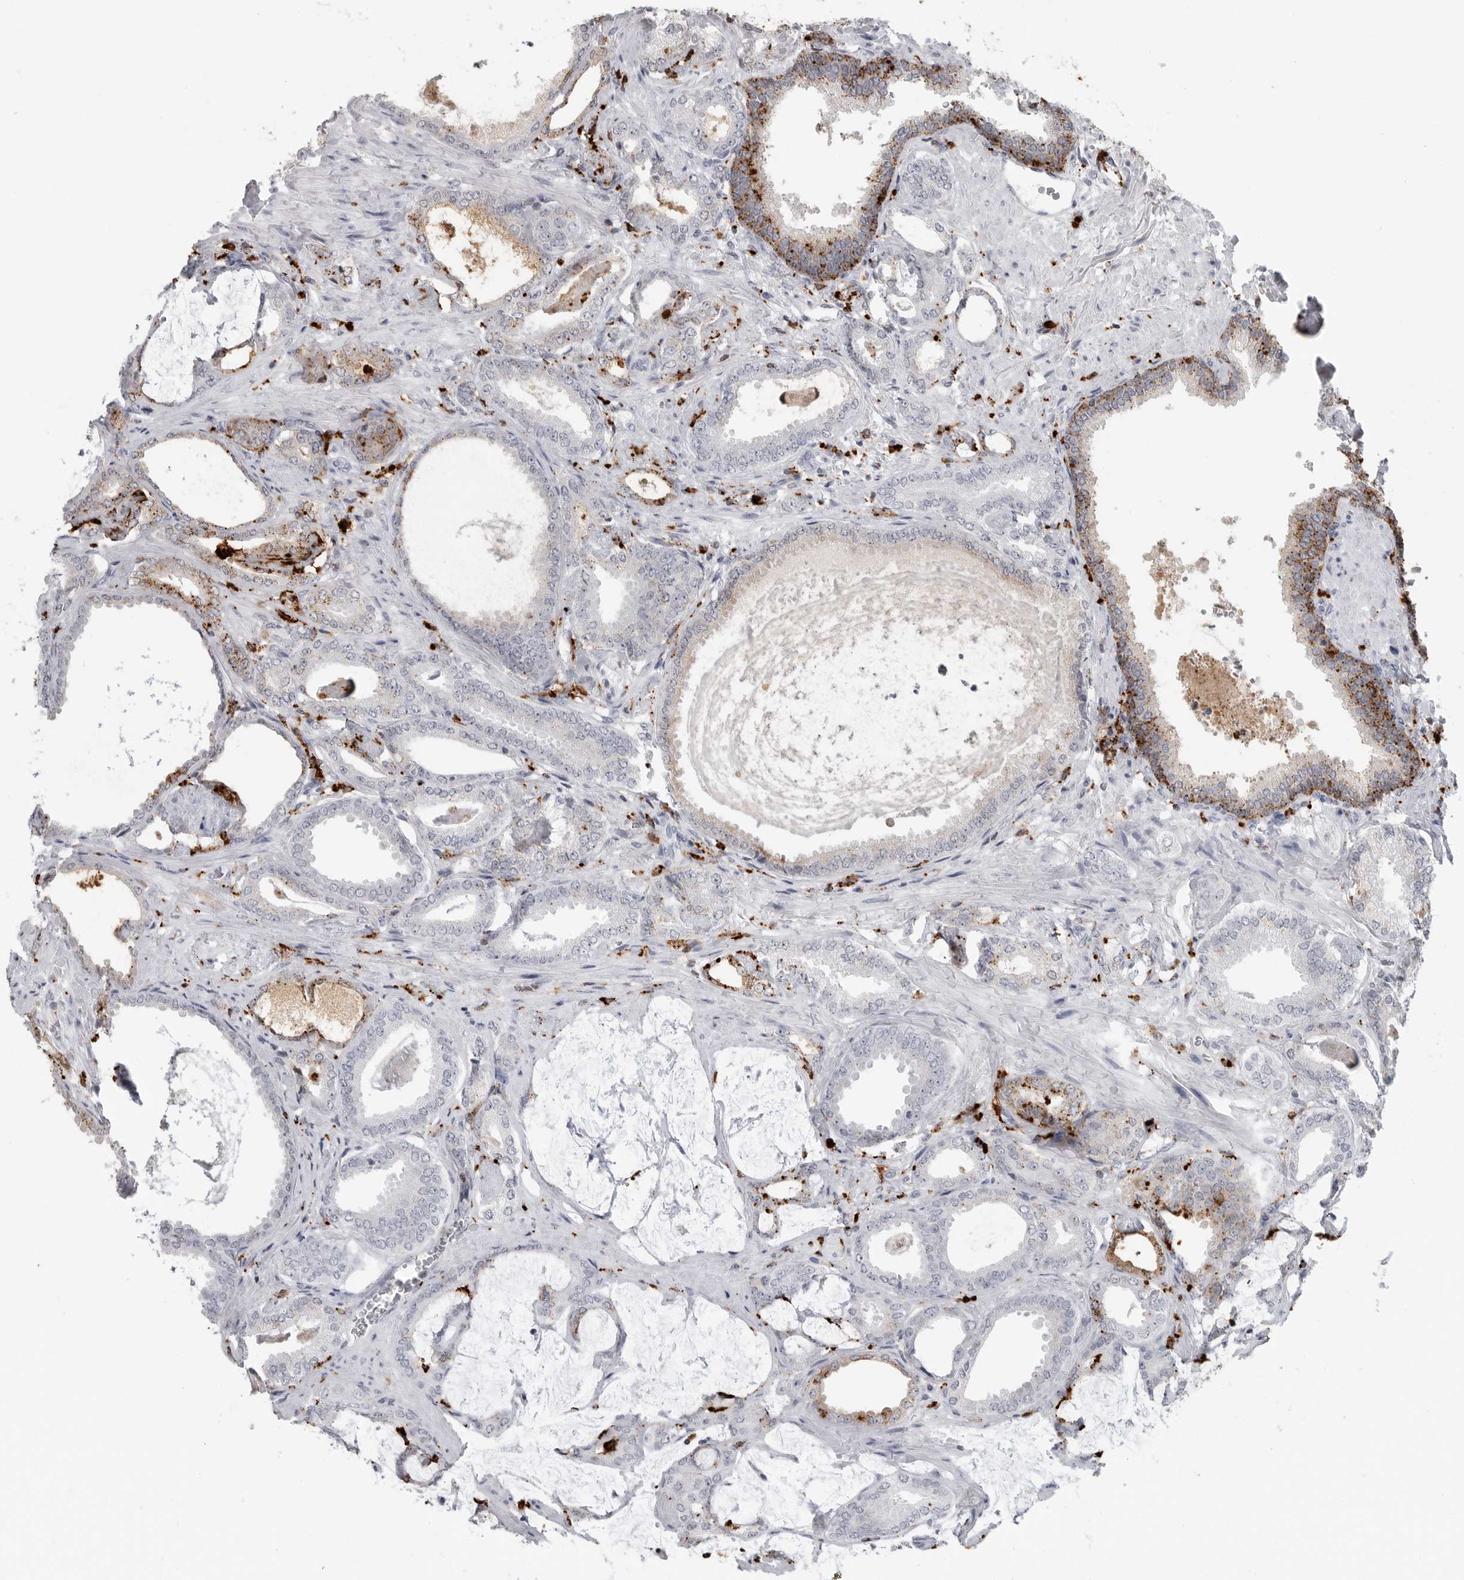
{"staining": {"intensity": "moderate", "quantity": "<25%", "location": "cytoplasmic/membranous"}, "tissue": "prostate cancer", "cell_type": "Tumor cells", "image_type": "cancer", "snomed": [{"axis": "morphology", "description": "Adenocarcinoma, Low grade"}, {"axis": "topography", "description": "Prostate"}], "caption": "Immunohistochemistry (IHC) histopathology image of prostate cancer stained for a protein (brown), which demonstrates low levels of moderate cytoplasmic/membranous positivity in approximately <25% of tumor cells.", "gene": "IFI30", "patient": {"sex": "male", "age": 71}}